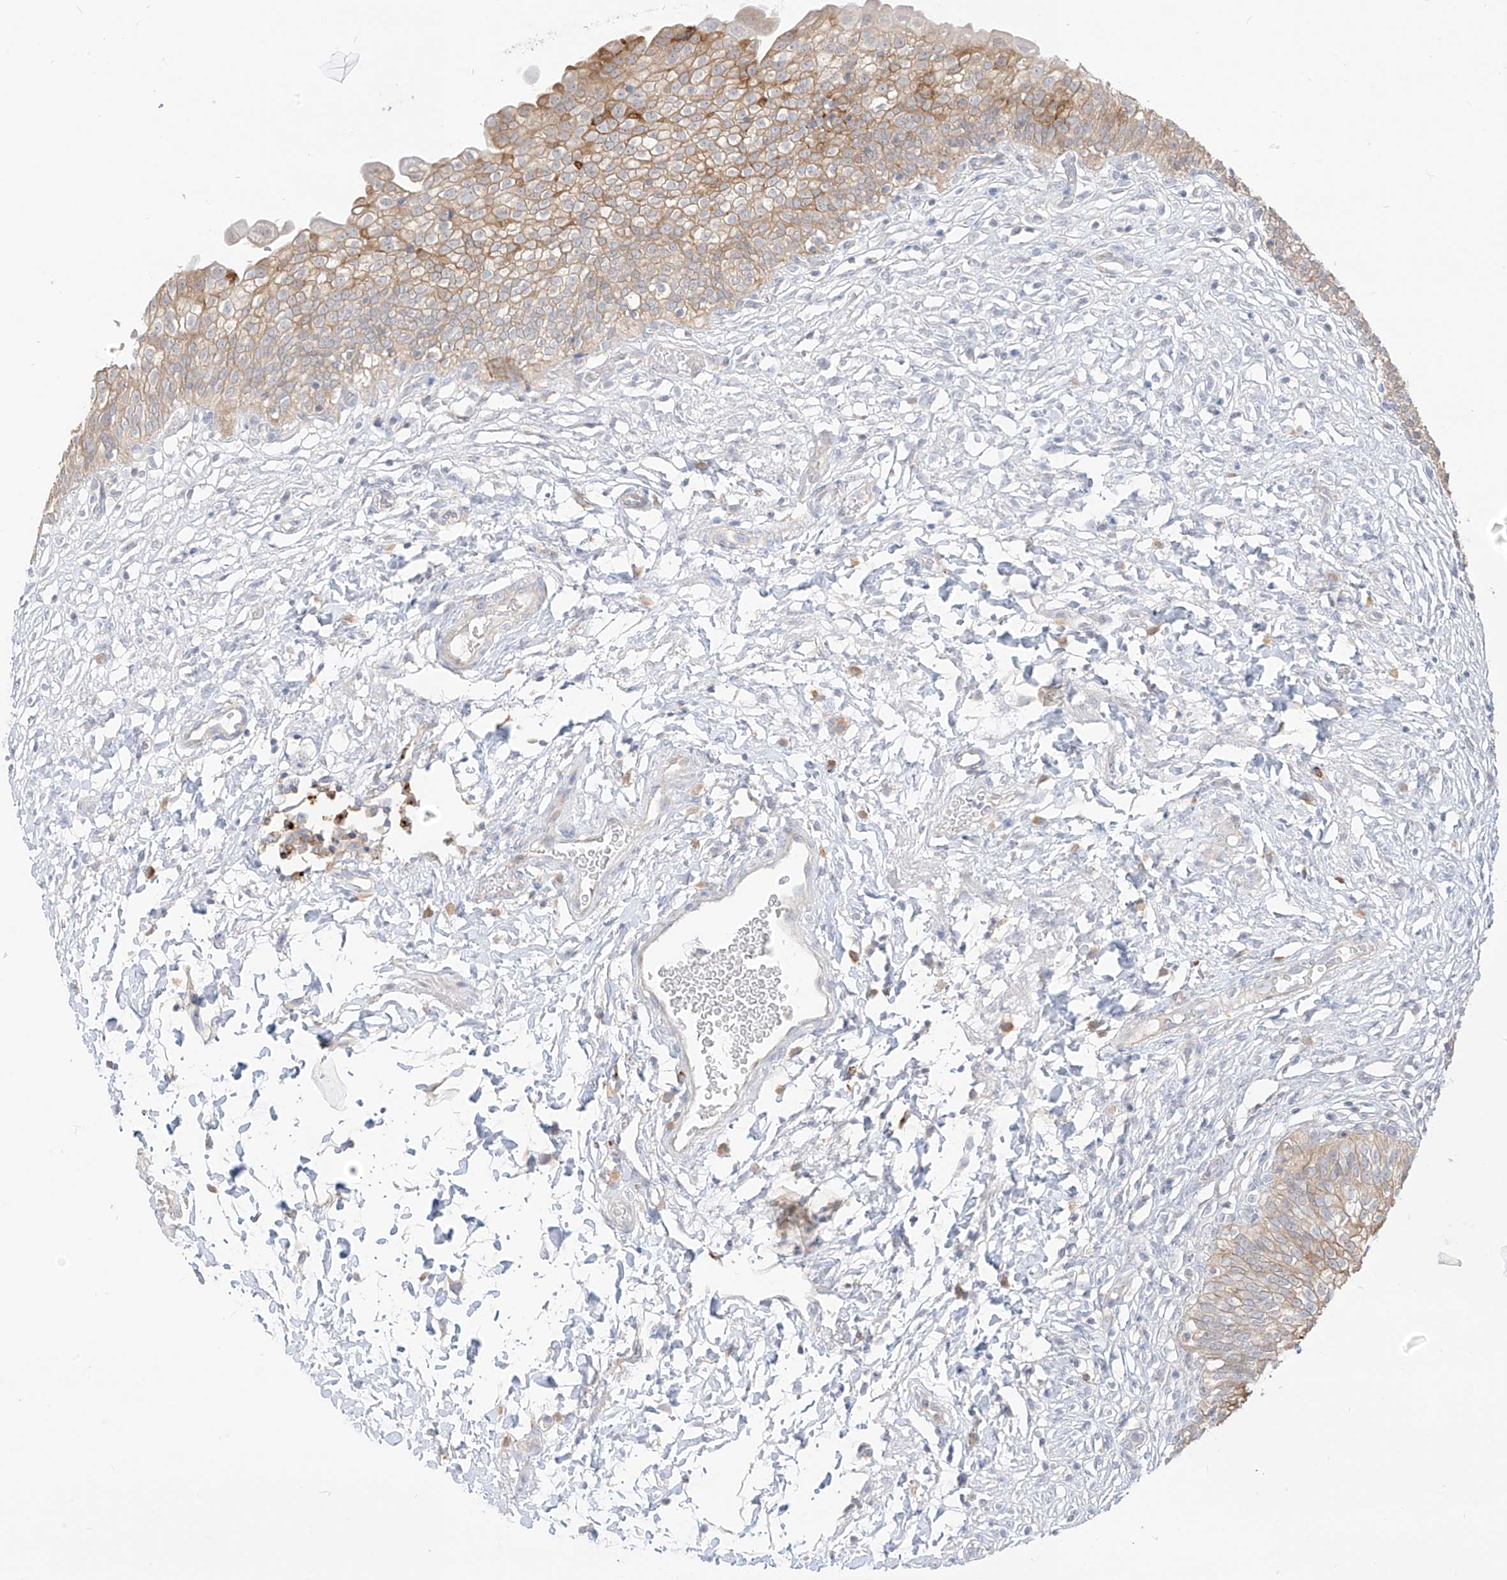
{"staining": {"intensity": "moderate", "quantity": "<25%", "location": "cytoplasmic/membranous"}, "tissue": "urinary bladder", "cell_type": "Urothelial cells", "image_type": "normal", "snomed": [{"axis": "morphology", "description": "Normal tissue, NOS"}, {"axis": "topography", "description": "Urinary bladder"}], "caption": "Immunohistochemical staining of unremarkable urinary bladder displays <25% levels of moderate cytoplasmic/membranous protein expression in about <25% of urothelial cells. (DAB (3,3'-diaminobenzidine) IHC with brightfield microscopy, high magnification).", "gene": "SYTL3", "patient": {"sex": "male", "age": 55}}